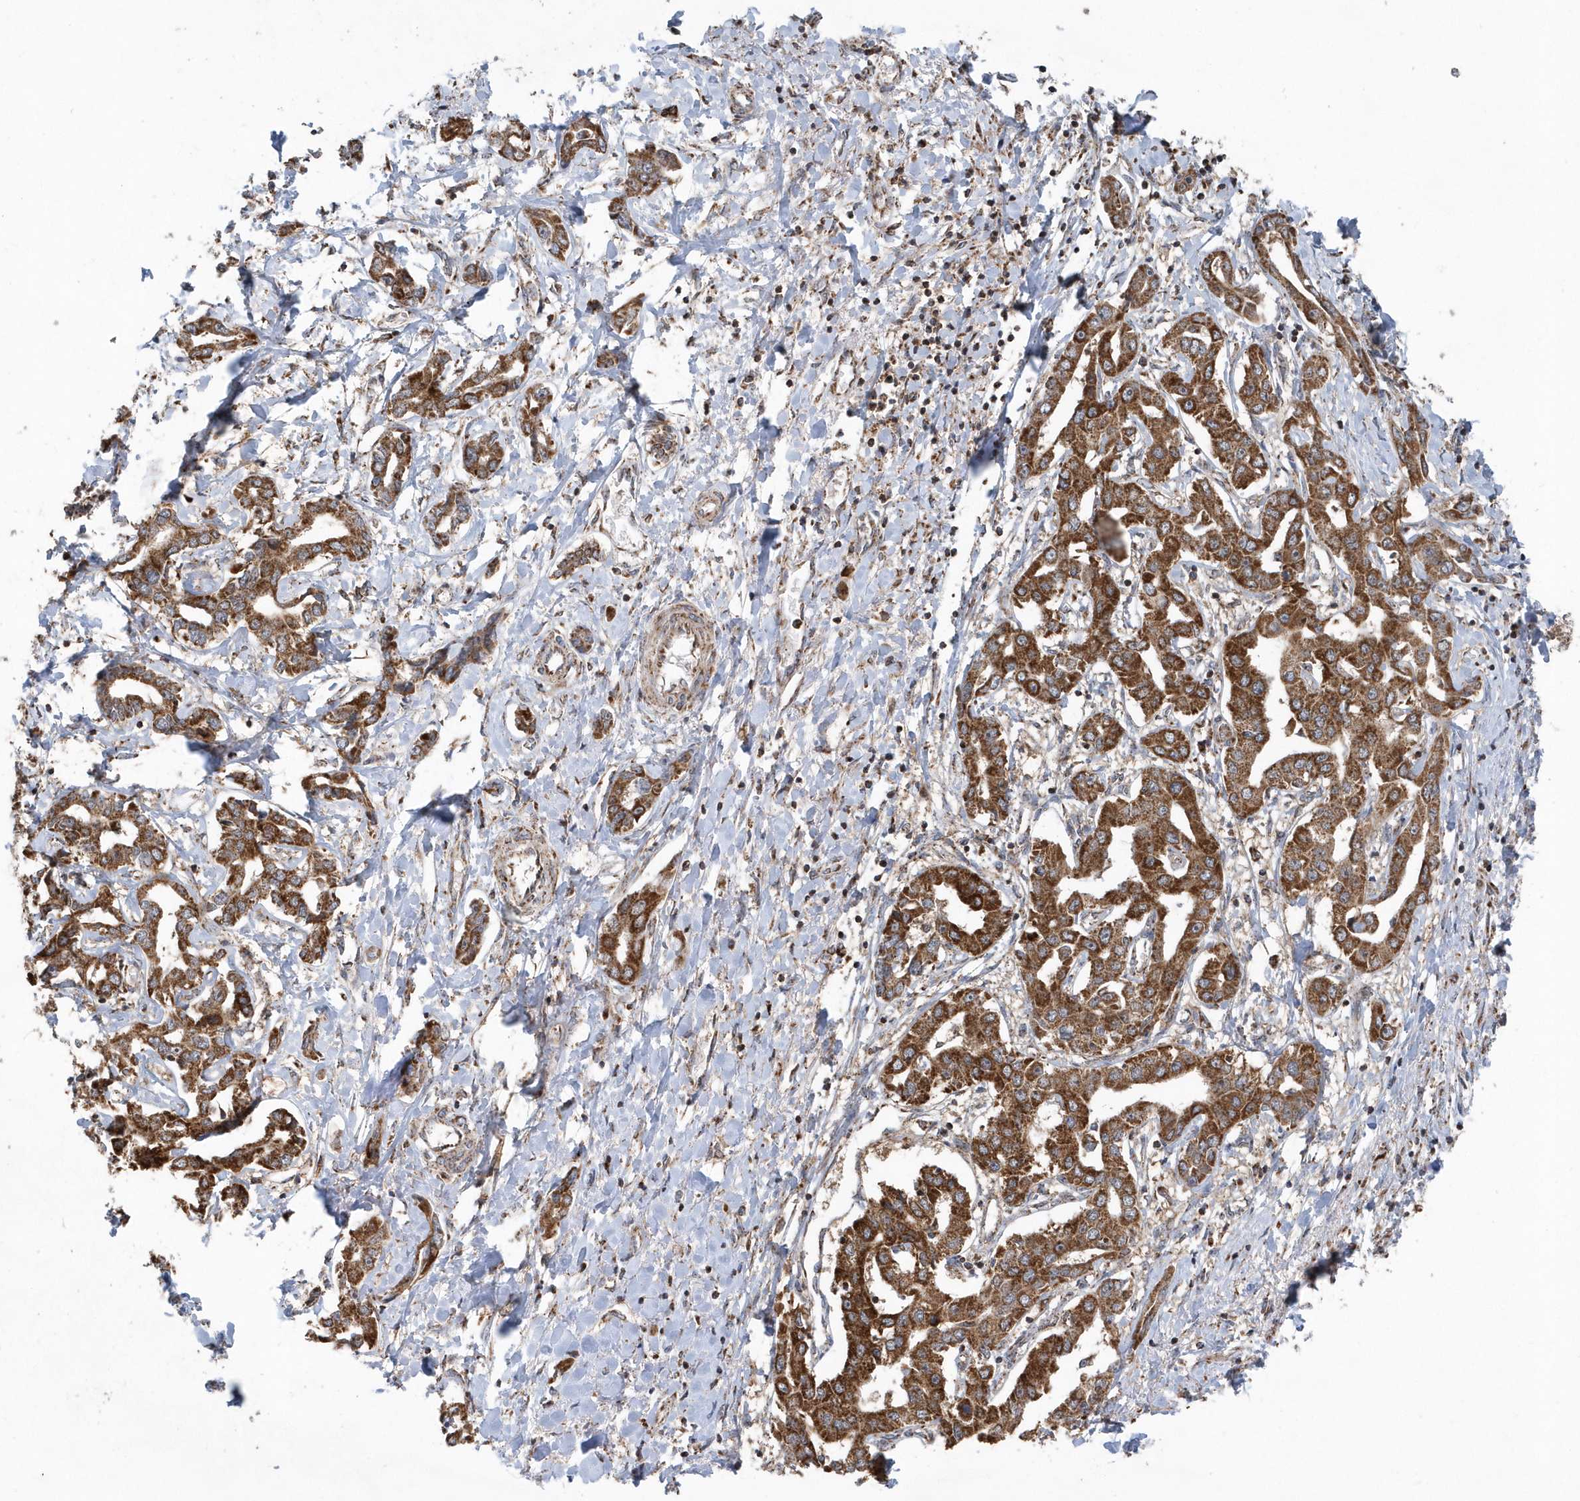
{"staining": {"intensity": "strong", "quantity": ">75%", "location": "cytoplasmic/membranous"}, "tissue": "liver cancer", "cell_type": "Tumor cells", "image_type": "cancer", "snomed": [{"axis": "morphology", "description": "Cholangiocarcinoma"}, {"axis": "topography", "description": "Liver"}], "caption": "Protein expression analysis of human cholangiocarcinoma (liver) reveals strong cytoplasmic/membranous staining in about >75% of tumor cells.", "gene": "PPP1R7", "patient": {"sex": "male", "age": 59}}